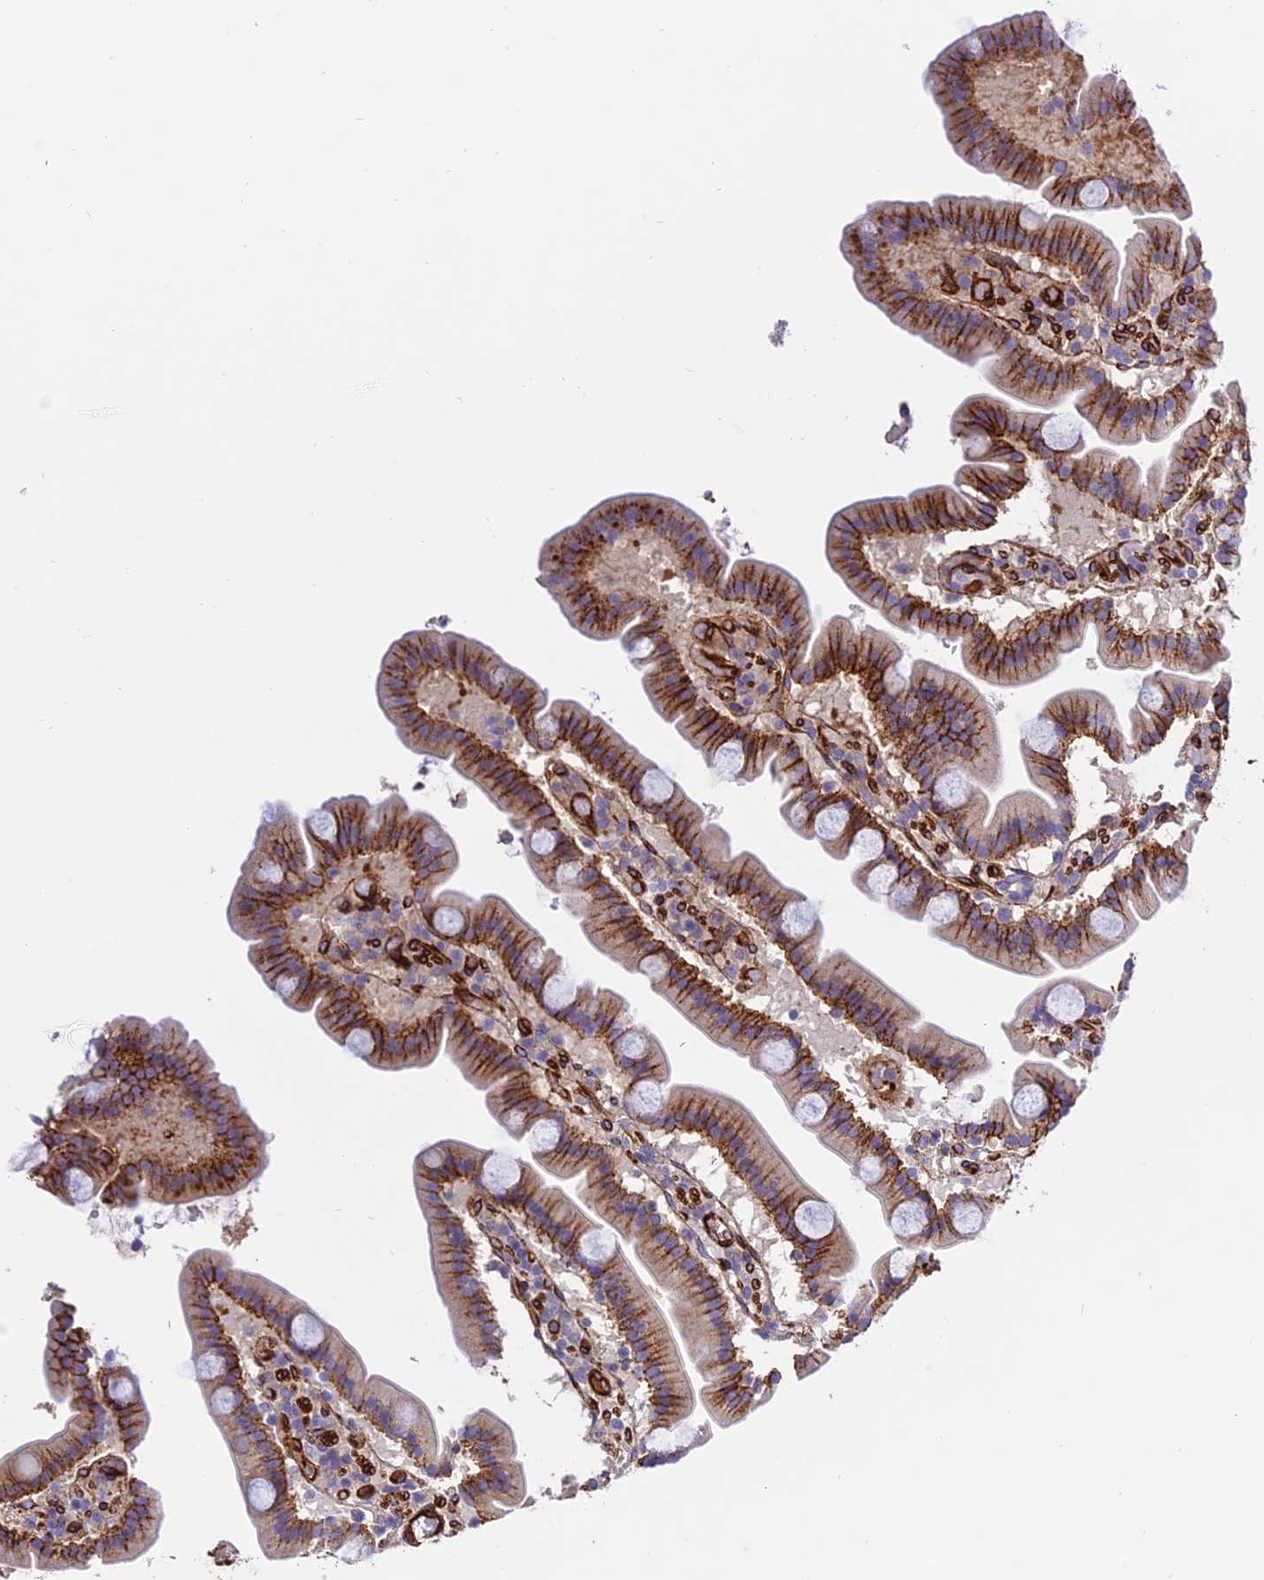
{"staining": {"intensity": "moderate", "quantity": "25%-75%", "location": "cytoplasmic/membranous"}, "tissue": "duodenum", "cell_type": "Glandular cells", "image_type": "normal", "snomed": [{"axis": "morphology", "description": "Normal tissue, NOS"}, {"axis": "topography", "description": "Duodenum"}], "caption": "Moderate cytoplasmic/membranous staining is present in about 25%-75% of glandular cells in normal duodenum.", "gene": "REX1BD", "patient": {"sex": "male", "age": 55}}